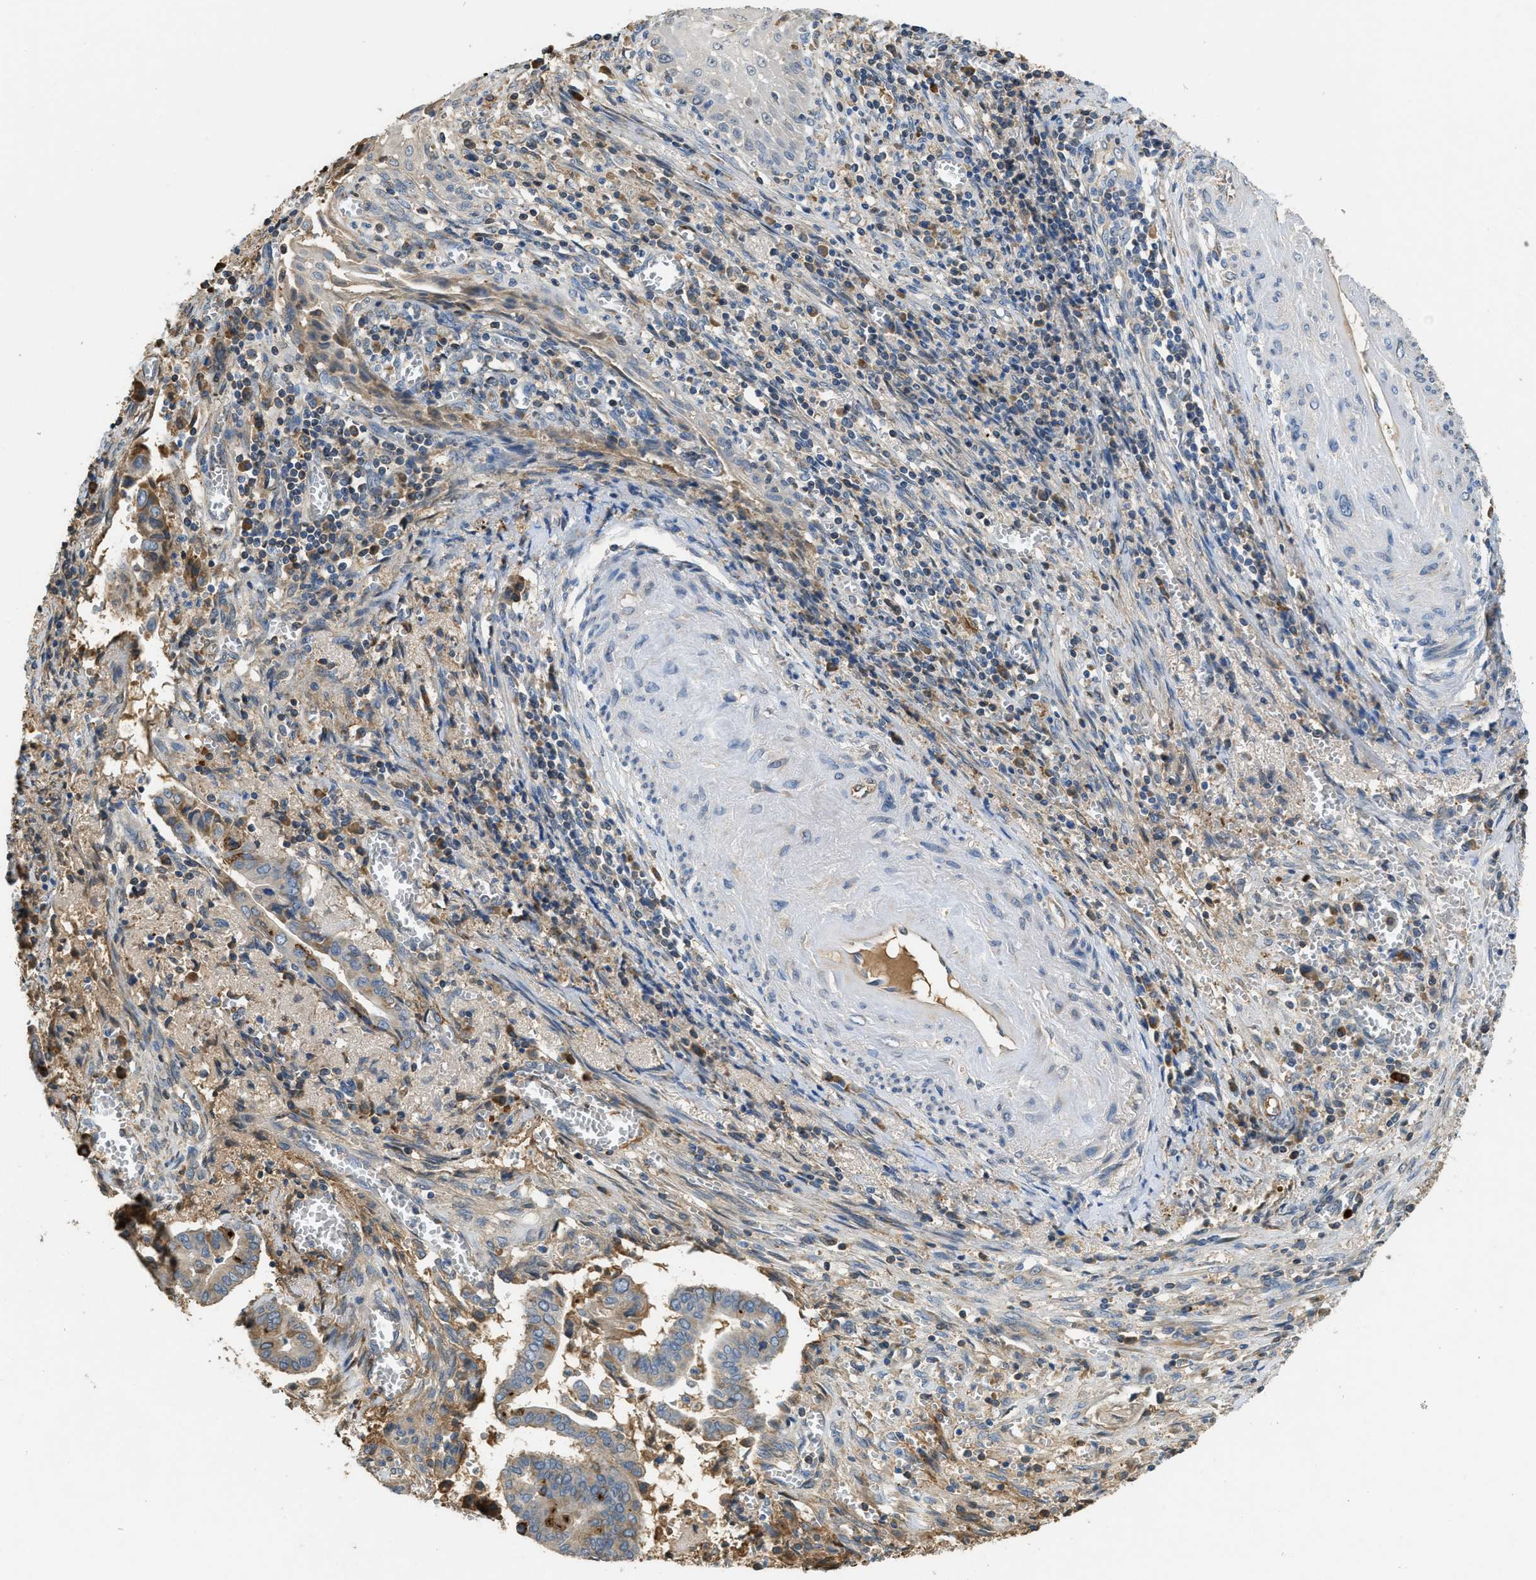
{"staining": {"intensity": "moderate", "quantity": "<25%", "location": "cytoplasmic/membranous"}, "tissue": "cervical cancer", "cell_type": "Tumor cells", "image_type": "cancer", "snomed": [{"axis": "morphology", "description": "Adenocarcinoma, NOS"}, {"axis": "topography", "description": "Cervix"}], "caption": "Immunohistochemistry (IHC) of human cervical cancer reveals low levels of moderate cytoplasmic/membranous staining in about <25% of tumor cells. The staining is performed using DAB (3,3'-diaminobenzidine) brown chromogen to label protein expression. The nuclei are counter-stained blue using hematoxylin.", "gene": "RIPK2", "patient": {"sex": "female", "age": 44}}